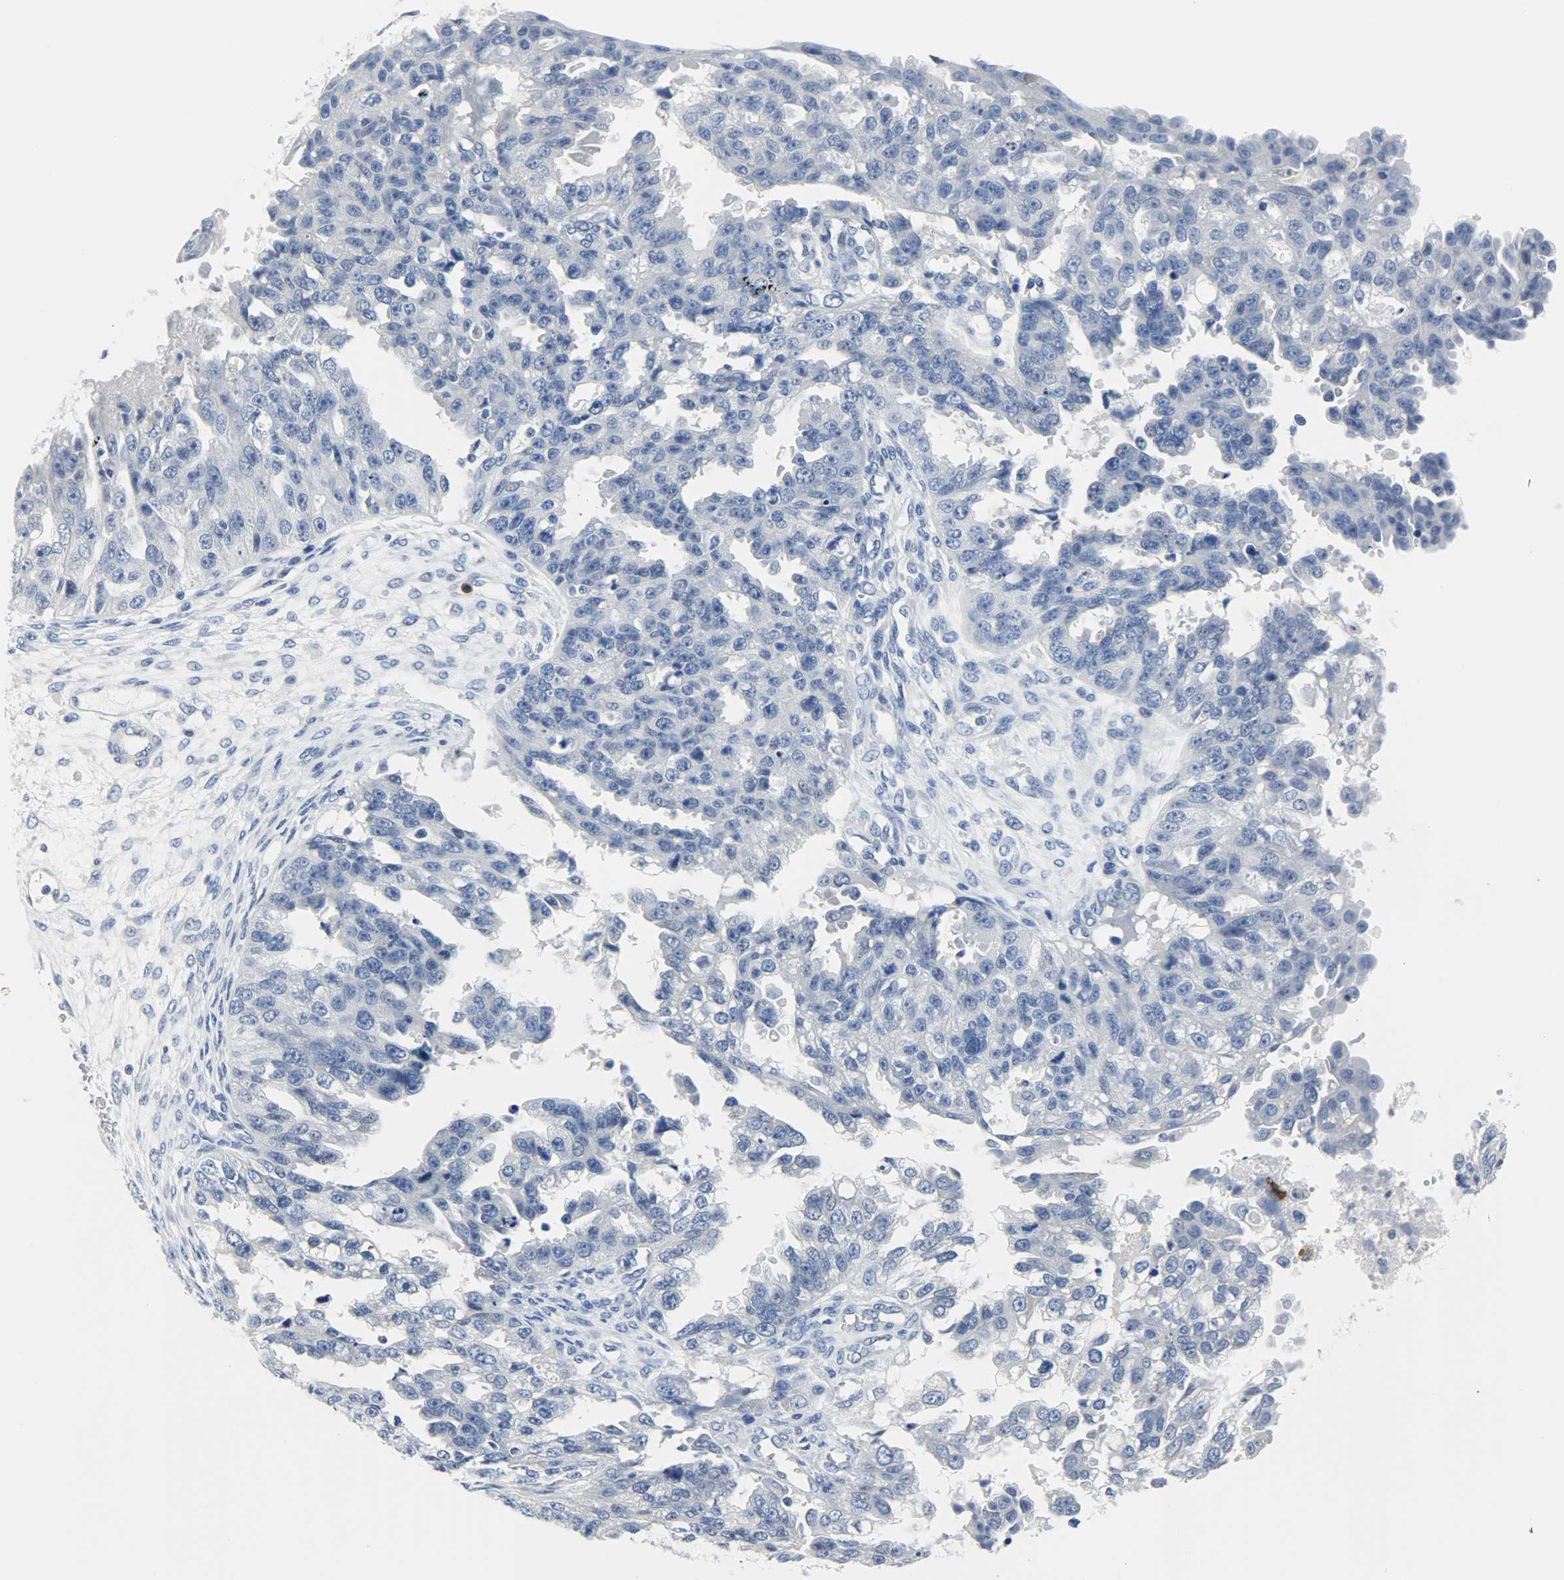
{"staining": {"intensity": "negative", "quantity": "none", "location": "none"}, "tissue": "ovarian cancer", "cell_type": "Tumor cells", "image_type": "cancer", "snomed": [{"axis": "morphology", "description": "Cystadenocarcinoma, serous, NOS"}, {"axis": "topography", "description": "Ovary"}], "caption": "Tumor cells show no significant expression in ovarian cancer (serous cystadenocarcinoma).", "gene": "CEBPE", "patient": {"sex": "female", "age": 58}}